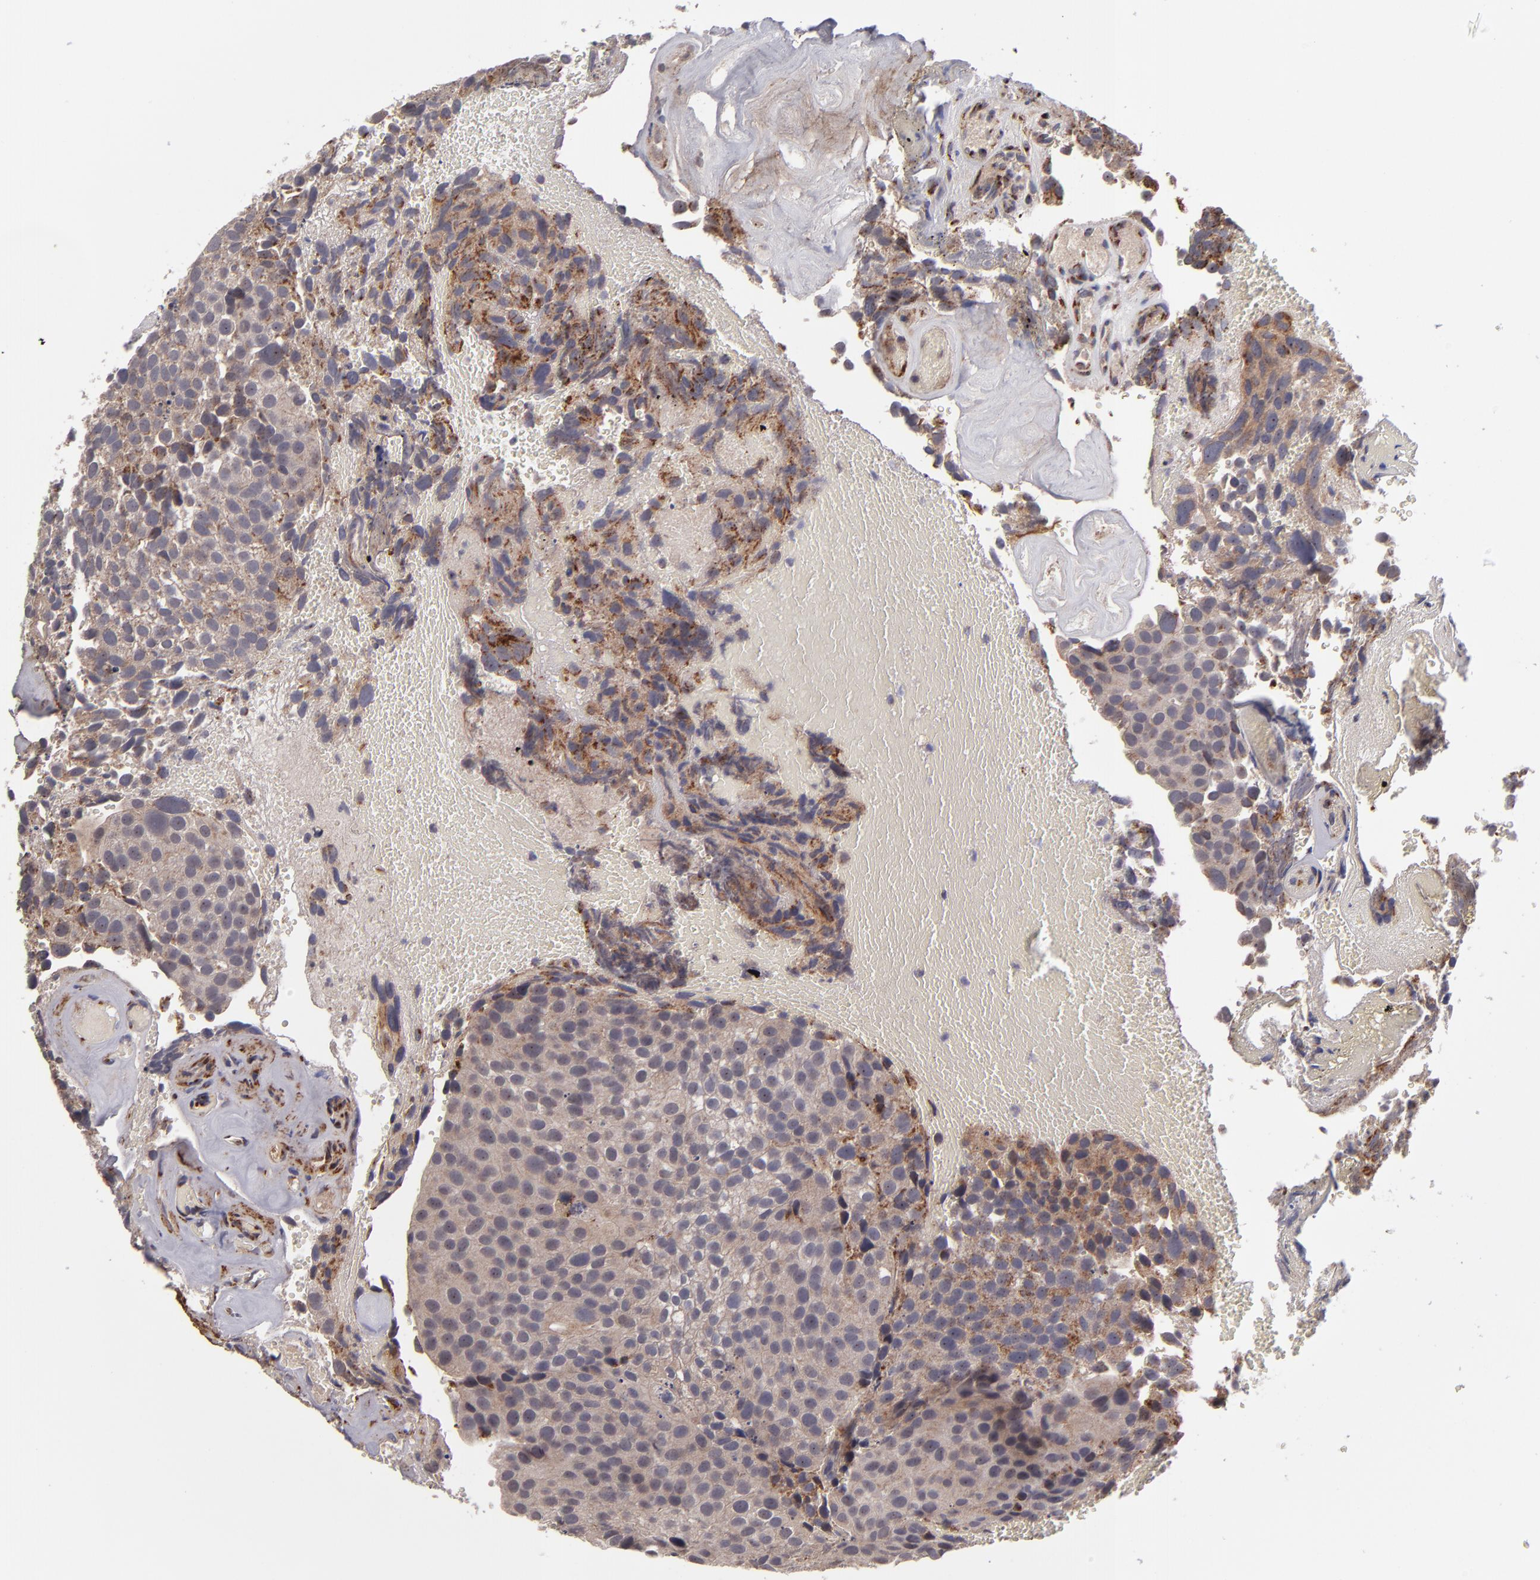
{"staining": {"intensity": "weak", "quantity": ">75%", "location": "cytoplasmic/membranous"}, "tissue": "urothelial cancer", "cell_type": "Tumor cells", "image_type": "cancer", "snomed": [{"axis": "morphology", "description": "Urothelial carcinoma, High grade"}, {"axis": "topography", "description": "Urinary bladder"}], "caption": "An immunohistochemistry (IHC) image of neoplastic tissue is shown. Protein staining in brown shows weak cytoplasmic/membranous positivity in urothelial cancer within tumor cells.", "gene": "IL12A", "patient": {"sex": "male", "age": 72}}